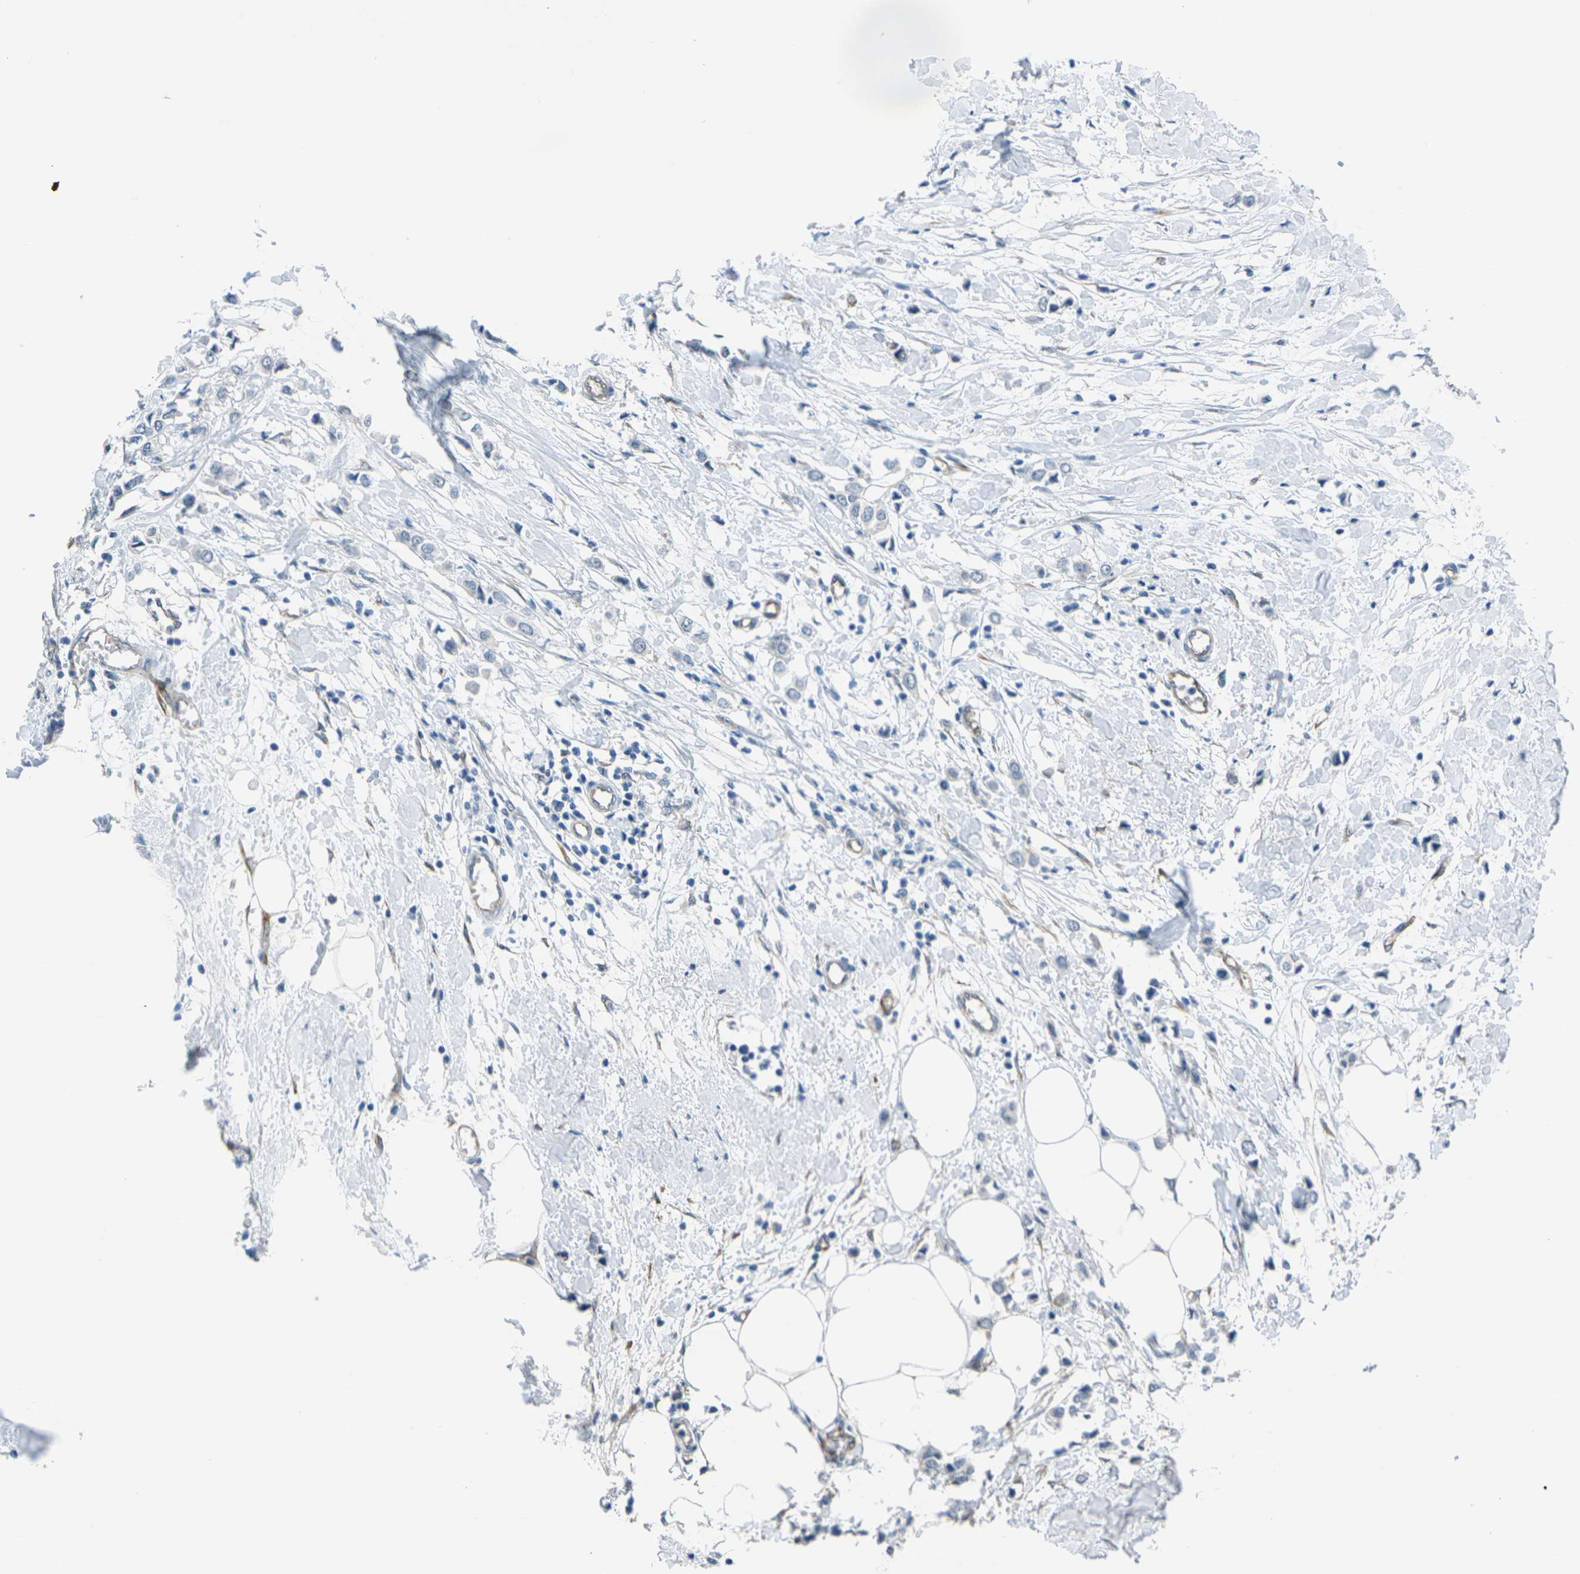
{"staining": {"intensity": "negative", "quantity": "none", "location": "none"}, "tissue": "breast cancer", "cell_type": "Tumor cells", "image_type": "cancer", "snomed": [{"axis": "morphology", "description": "Lobular carcinoma"}, {"axis": "topography", "description": "Breast"}], "caption": "Tumor cells are negative for brown protein staining in lobular carcinoma (breast). (Brightfield microscopy of DAB (3,3'-diaminobenzidine) immunohistochemistry (IHC) at high magnification).", "gene": "HSPA12B", "patient": {"sex": "female", "age": 51}}